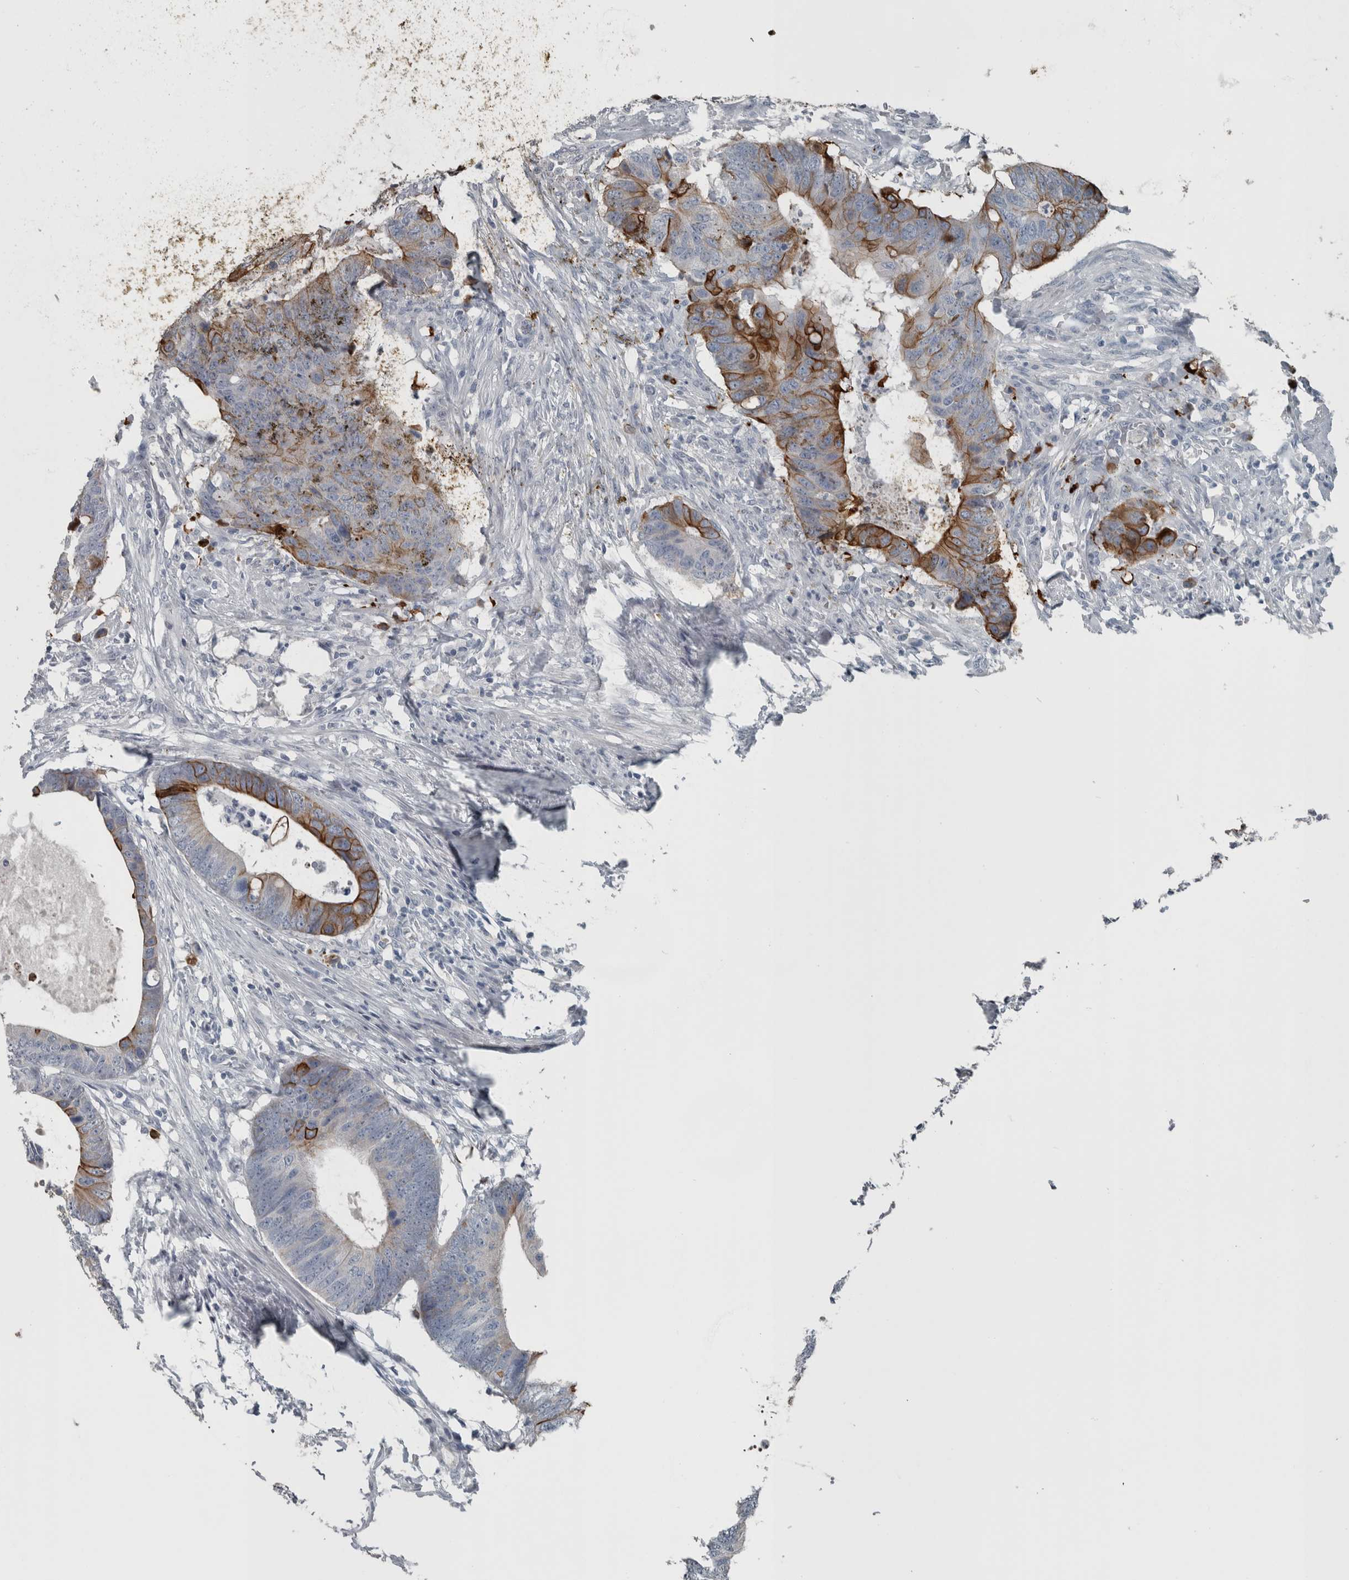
{"staining": {"intensity": "strong", "quantity": "<25%", "location": "cytoplasmic/membranous"}, "tissue": "colorectal cancer", "cell_type": "Tumor cells", "image_type": "cancer", "snomed": [{"axis": "morphology", "description": "Adenocarcinoma, NOS"}, {"axis": "topography", "description": "Colon"}], "caption": "Protein analysis of colorectal cancer tissue exhibits strong cytoplasmic/membranous staining in about <25% of tumor cells.", "gene": "KRT20", "patient": {"sex": "male", "age": 56}}